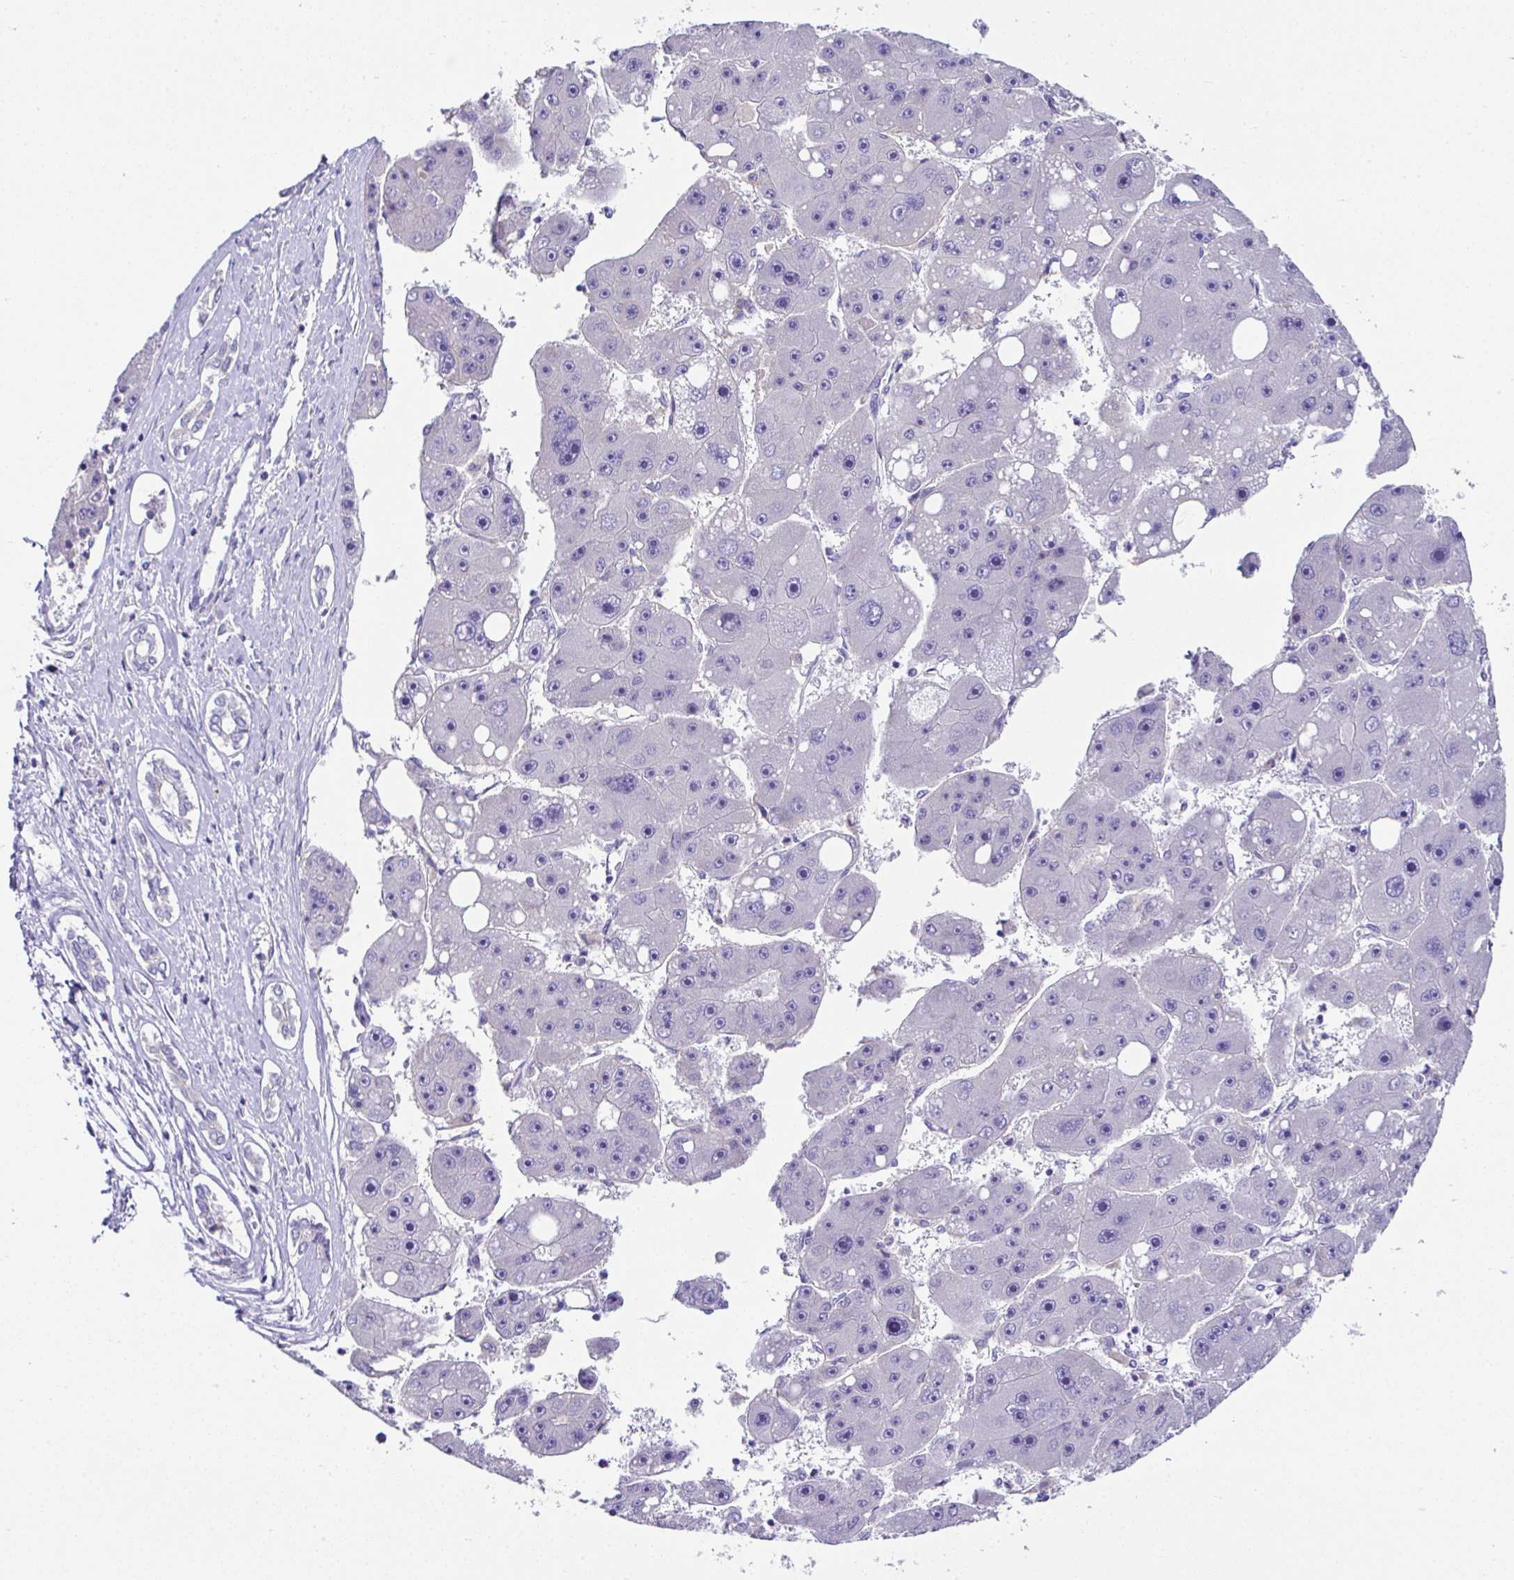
{"staining": {"intensity": "negative", "quantity": "none", "location": "none"}, "tissue": "liver cancer", "cell_type": "Tumor cells", "image_type": "cancer", "snomed": [{"axis": "morphology", "description": "Carcinoma, Hepatocellular, NOS"}, {"axis": "topography", "description": "Liver"}], "caption": "Tumor cells show no significant expression in hepatocellular carcinoma (liver).", "gene": "OR4P4", "patient": {"sex": "female", "age": 61}}